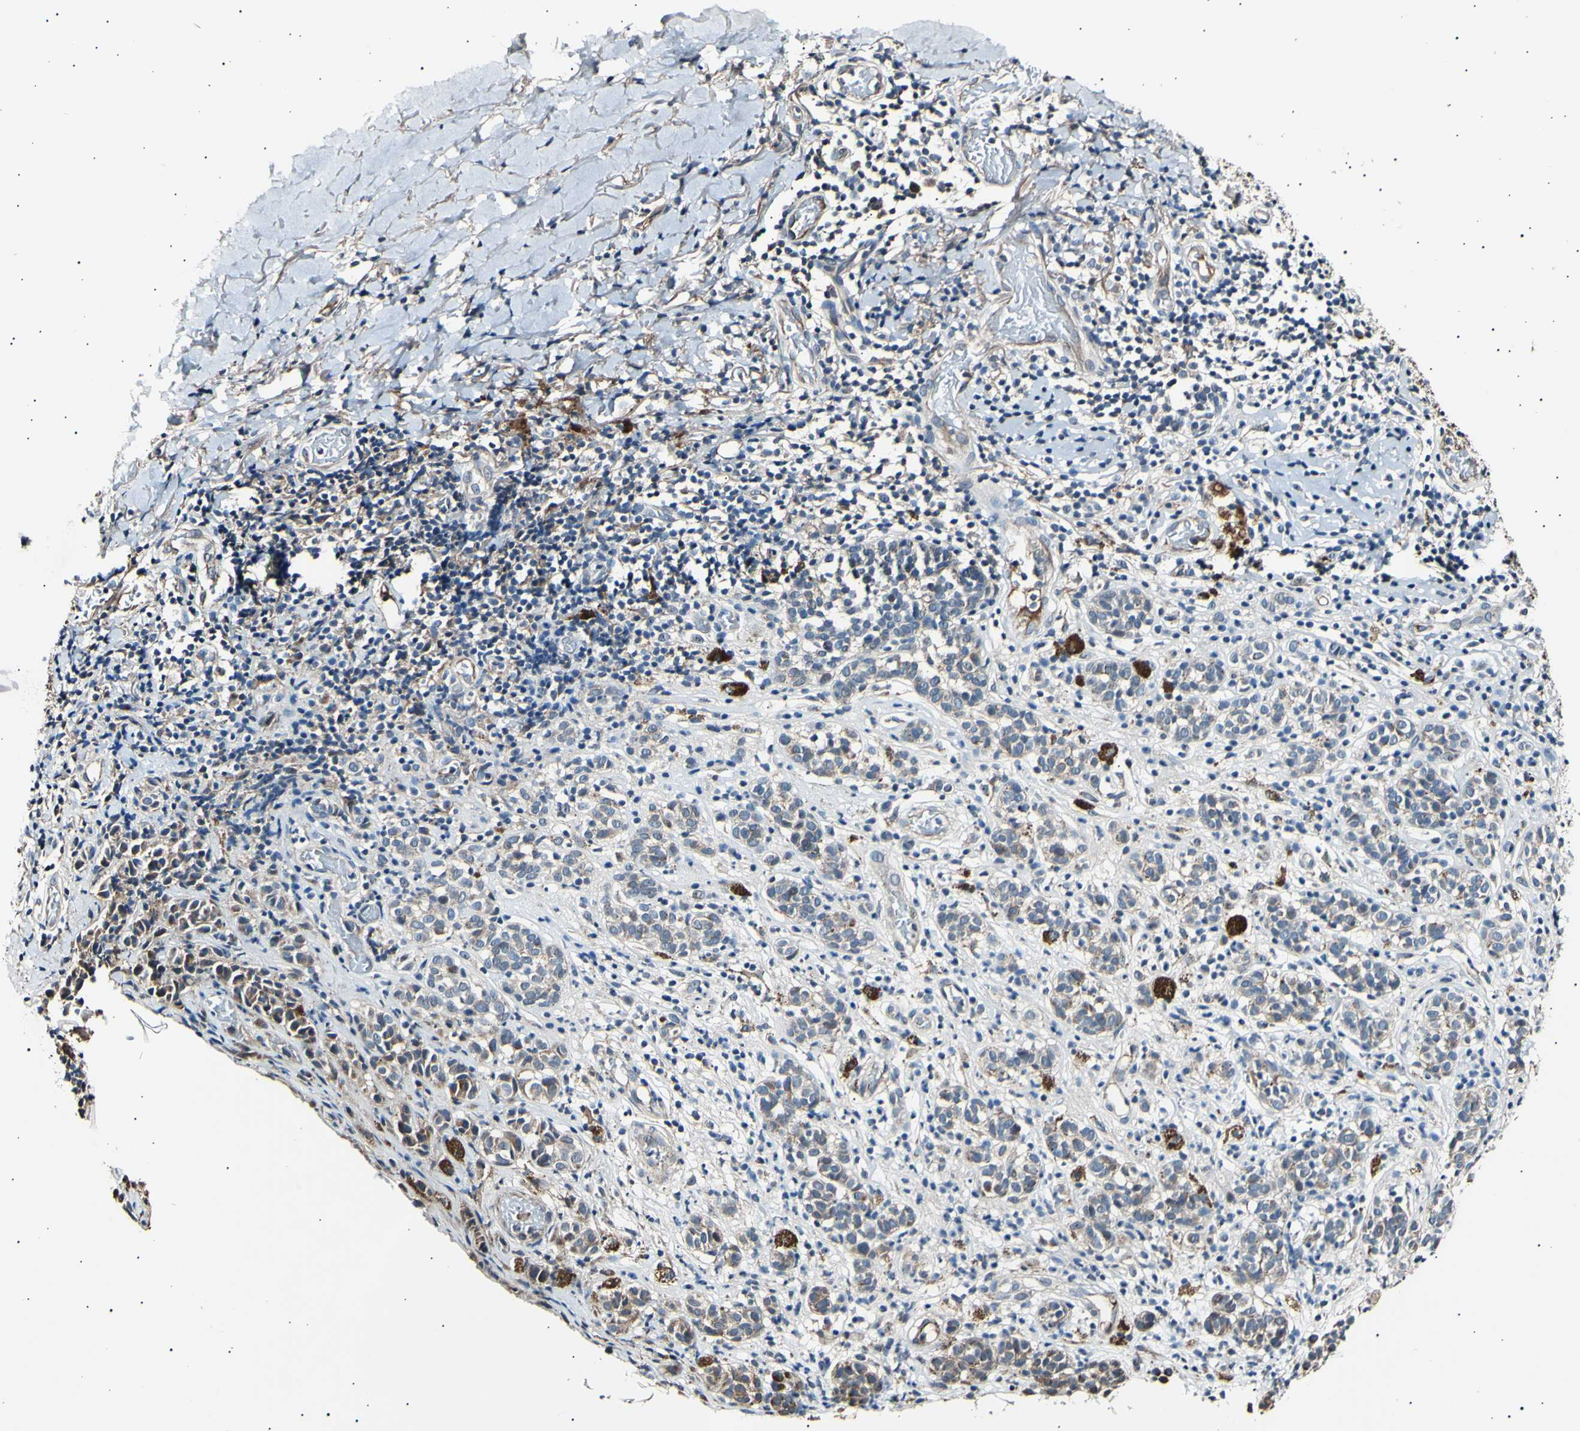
{"staining": {"intensity": "moderate", "quantity": ">75%", "location": "cytoplasmic/membranous"}, "tissue": "melanoma", "cell_type": "Tumor cells", "image_type": "cancer", "snomed": [{"axis": "morphology", "description": "Malignant melanoma, NOS"}, {"axis": "topography", "description": "Skin"}], "caption": "Human melanoma stained with a protein marker reveals moderate staining in tumor cells.", "gene": "ITGA6", "patient": {"sex": "male", "age": 64}}